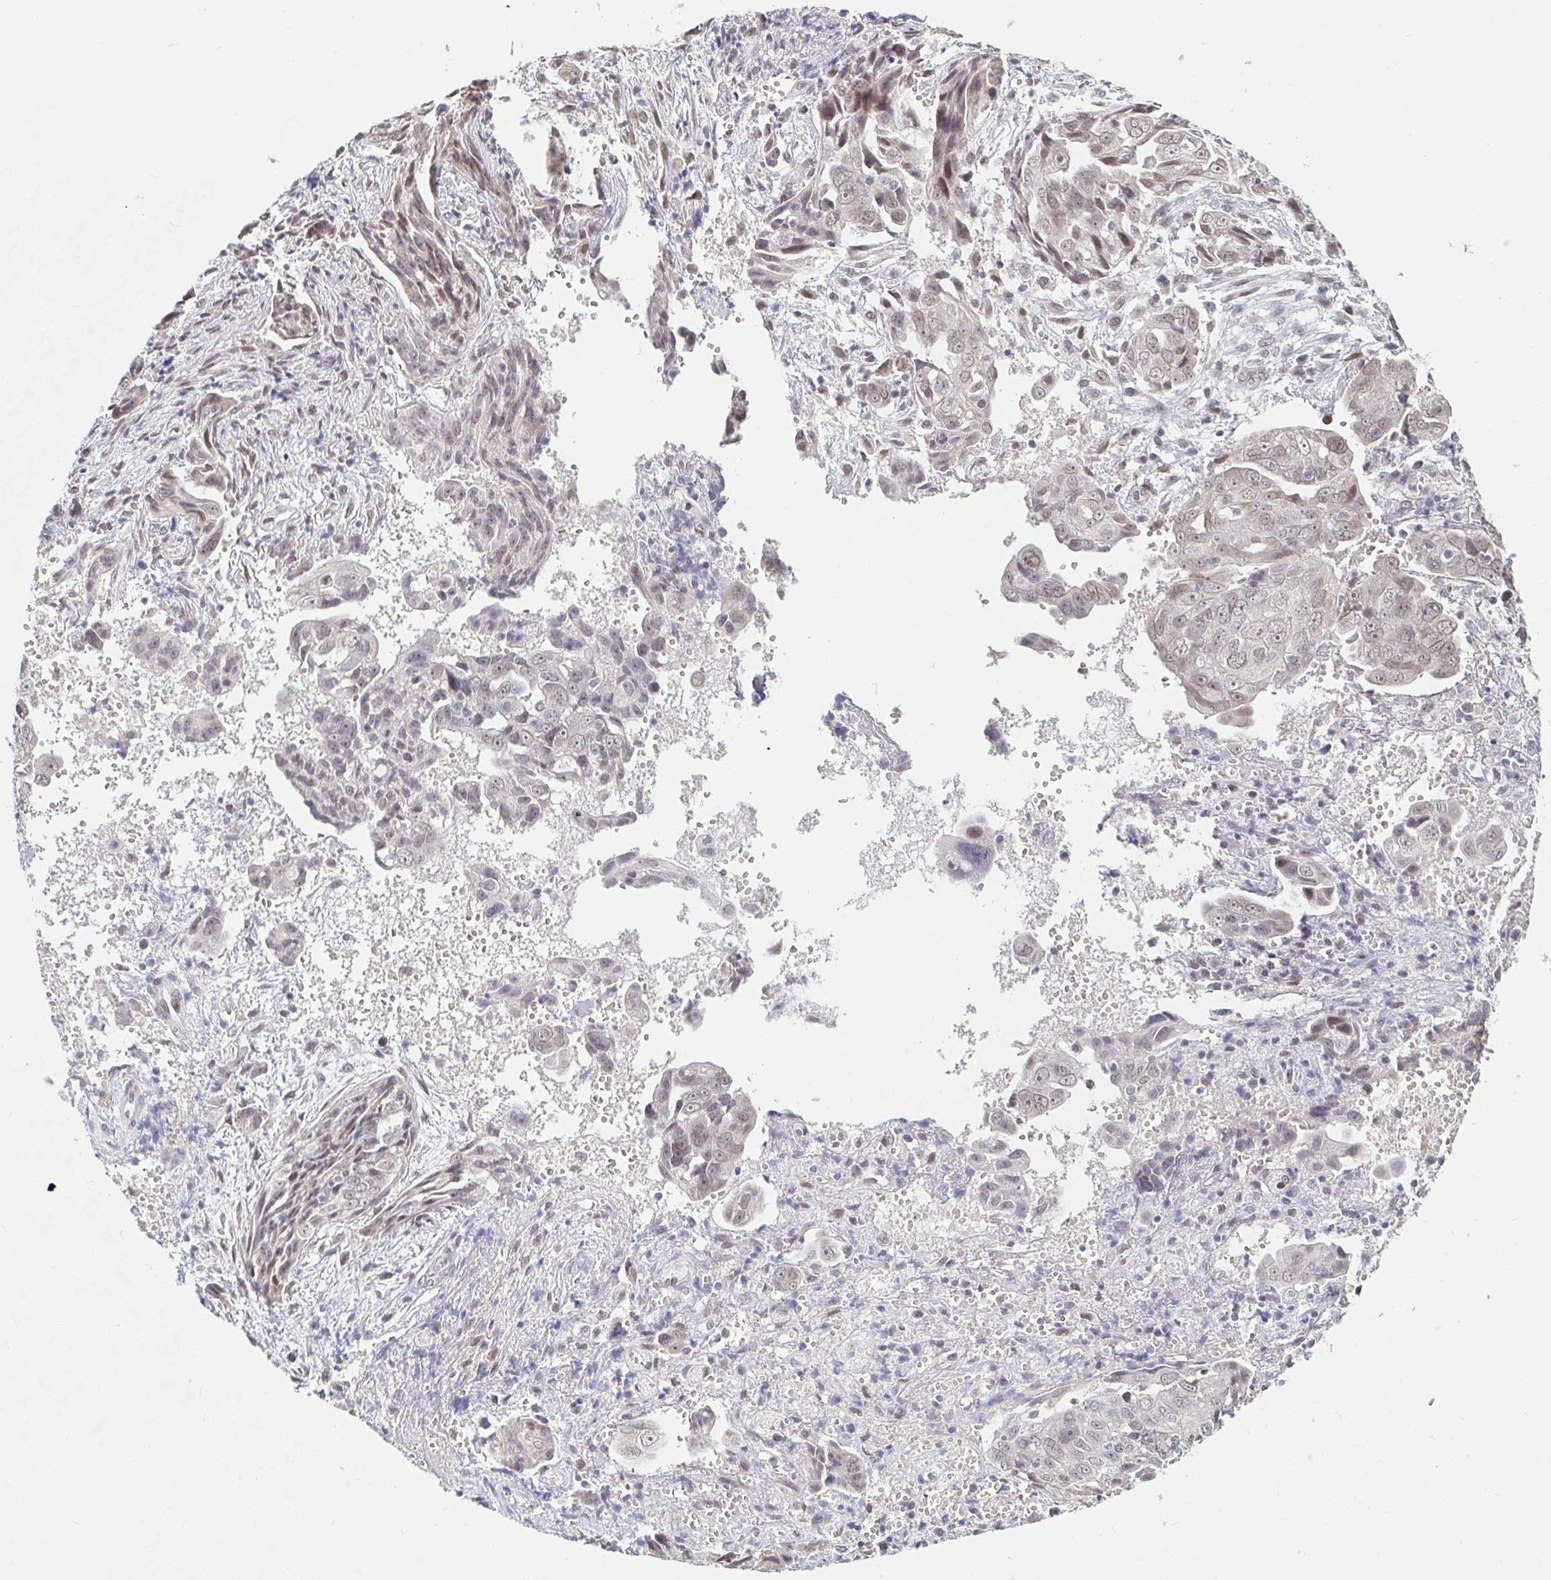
{"staining": {"intensity": "weak", "quantity": "<25%", "location": "nuclear"}, "tissue": "ovarian cancer", "cell_type": "Tumor cells", "image_type": "cancer", "snomed": [{"axis": "morphology", "description": "Carcinoma, endometroid"}, {"axis": "topography", "description": "Ovary"}], "caption": "The immunohistochemistry histopathology image has no significant staining in tumor cells of ovarian cancer tissue. (IHC, brightfield microscopy, high magnification).", "gene": "CHD2", "patient": {"sex": "female", "age": 70}}